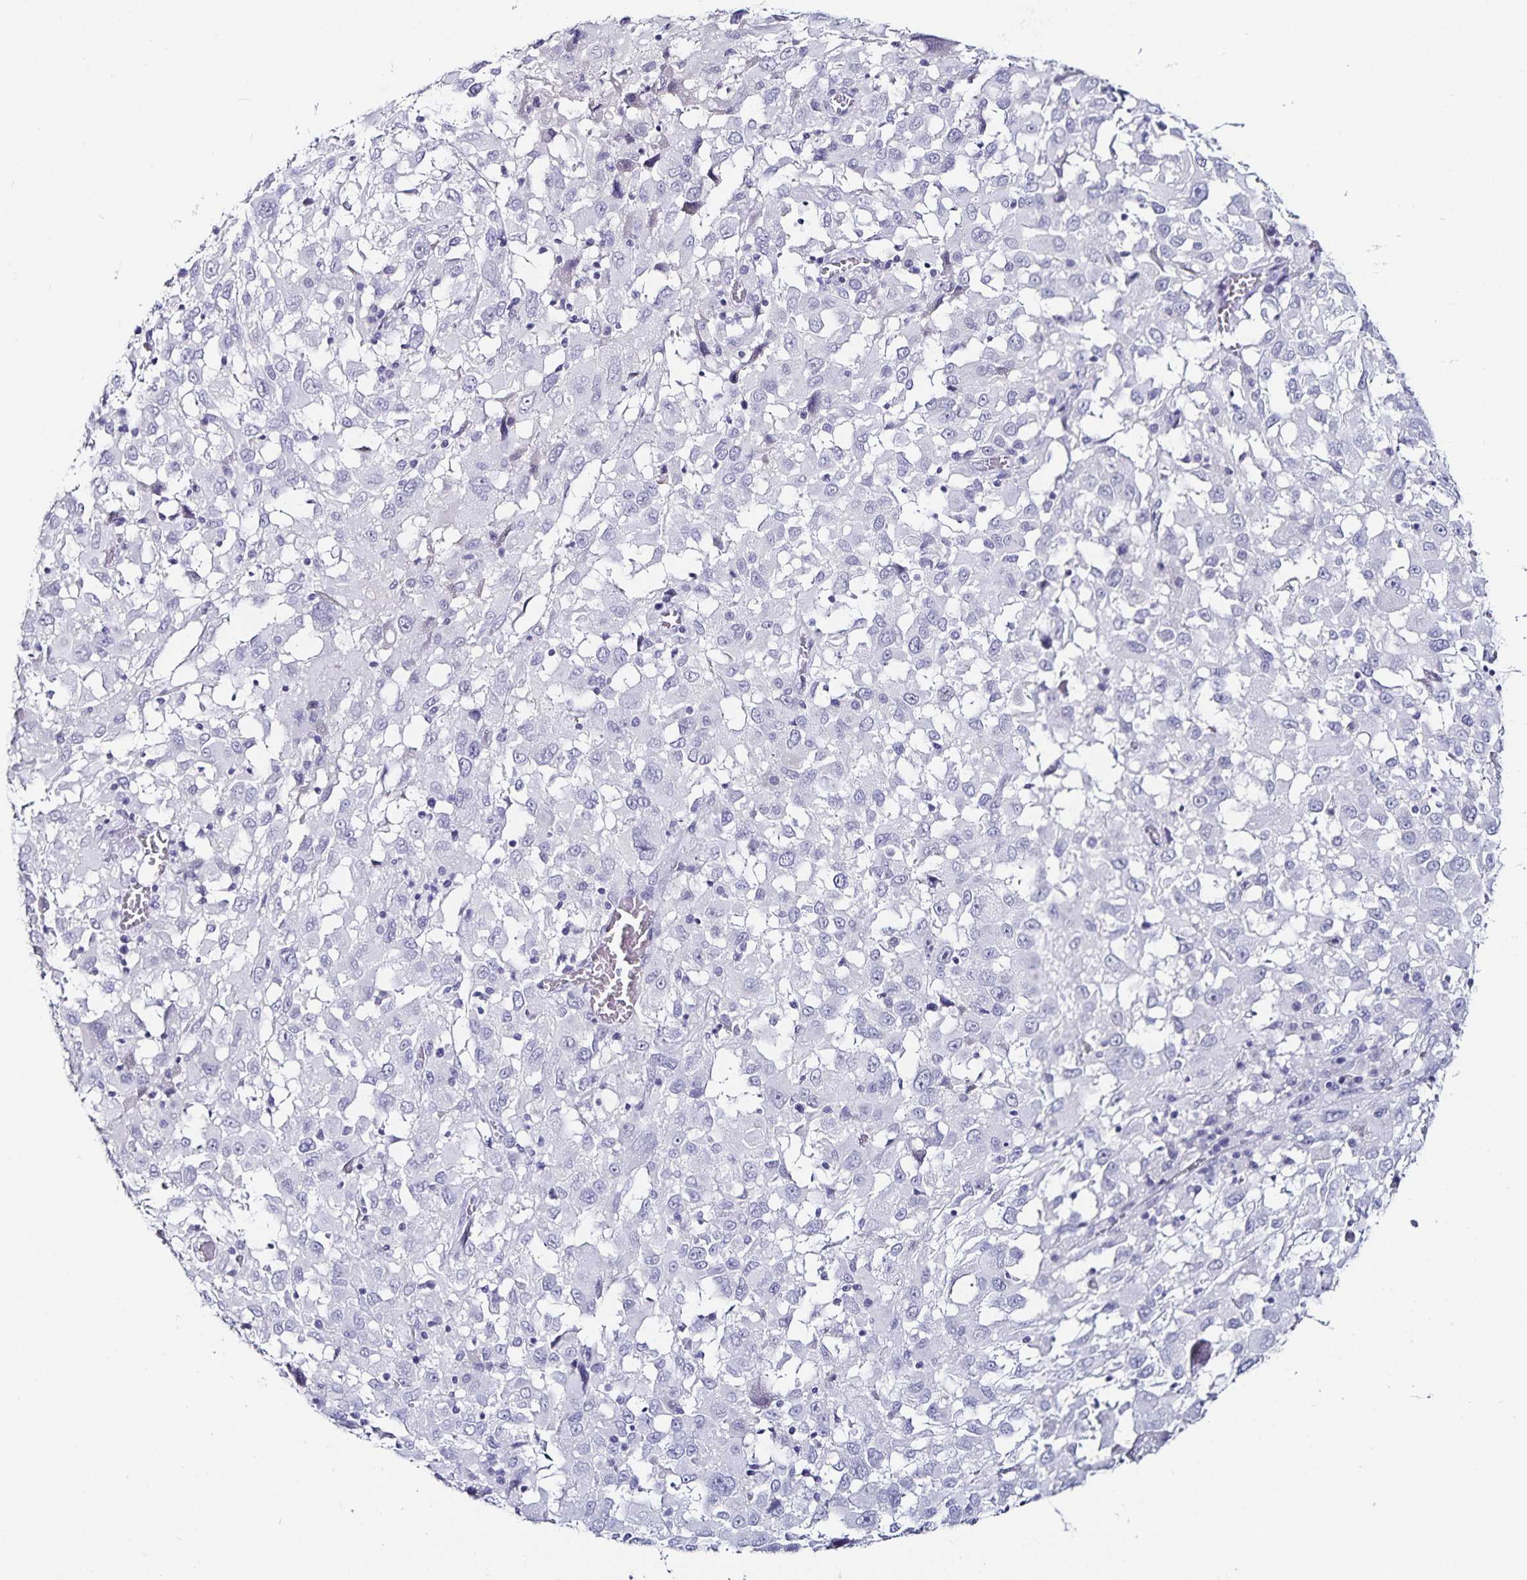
{"staining": {"intensity": "negative", "quantity": "none", "location": "none"}, "tissue": "melanoma", "cell_type": "Tumor cells", "image_type": "cancer", "snomed": [{"axis": "morphology", "description": "Malignant melanoma, Metastatic site"}, {"axis": "topography", "description": "Soft tissue"}], "caption": "Malignant melanoma (metastatic site) was stained to show a protein in brown. There is no significant positivity in tumor cells.", "gene": "TSPAN7", "patient": {"sex": "male", "age": 50}}